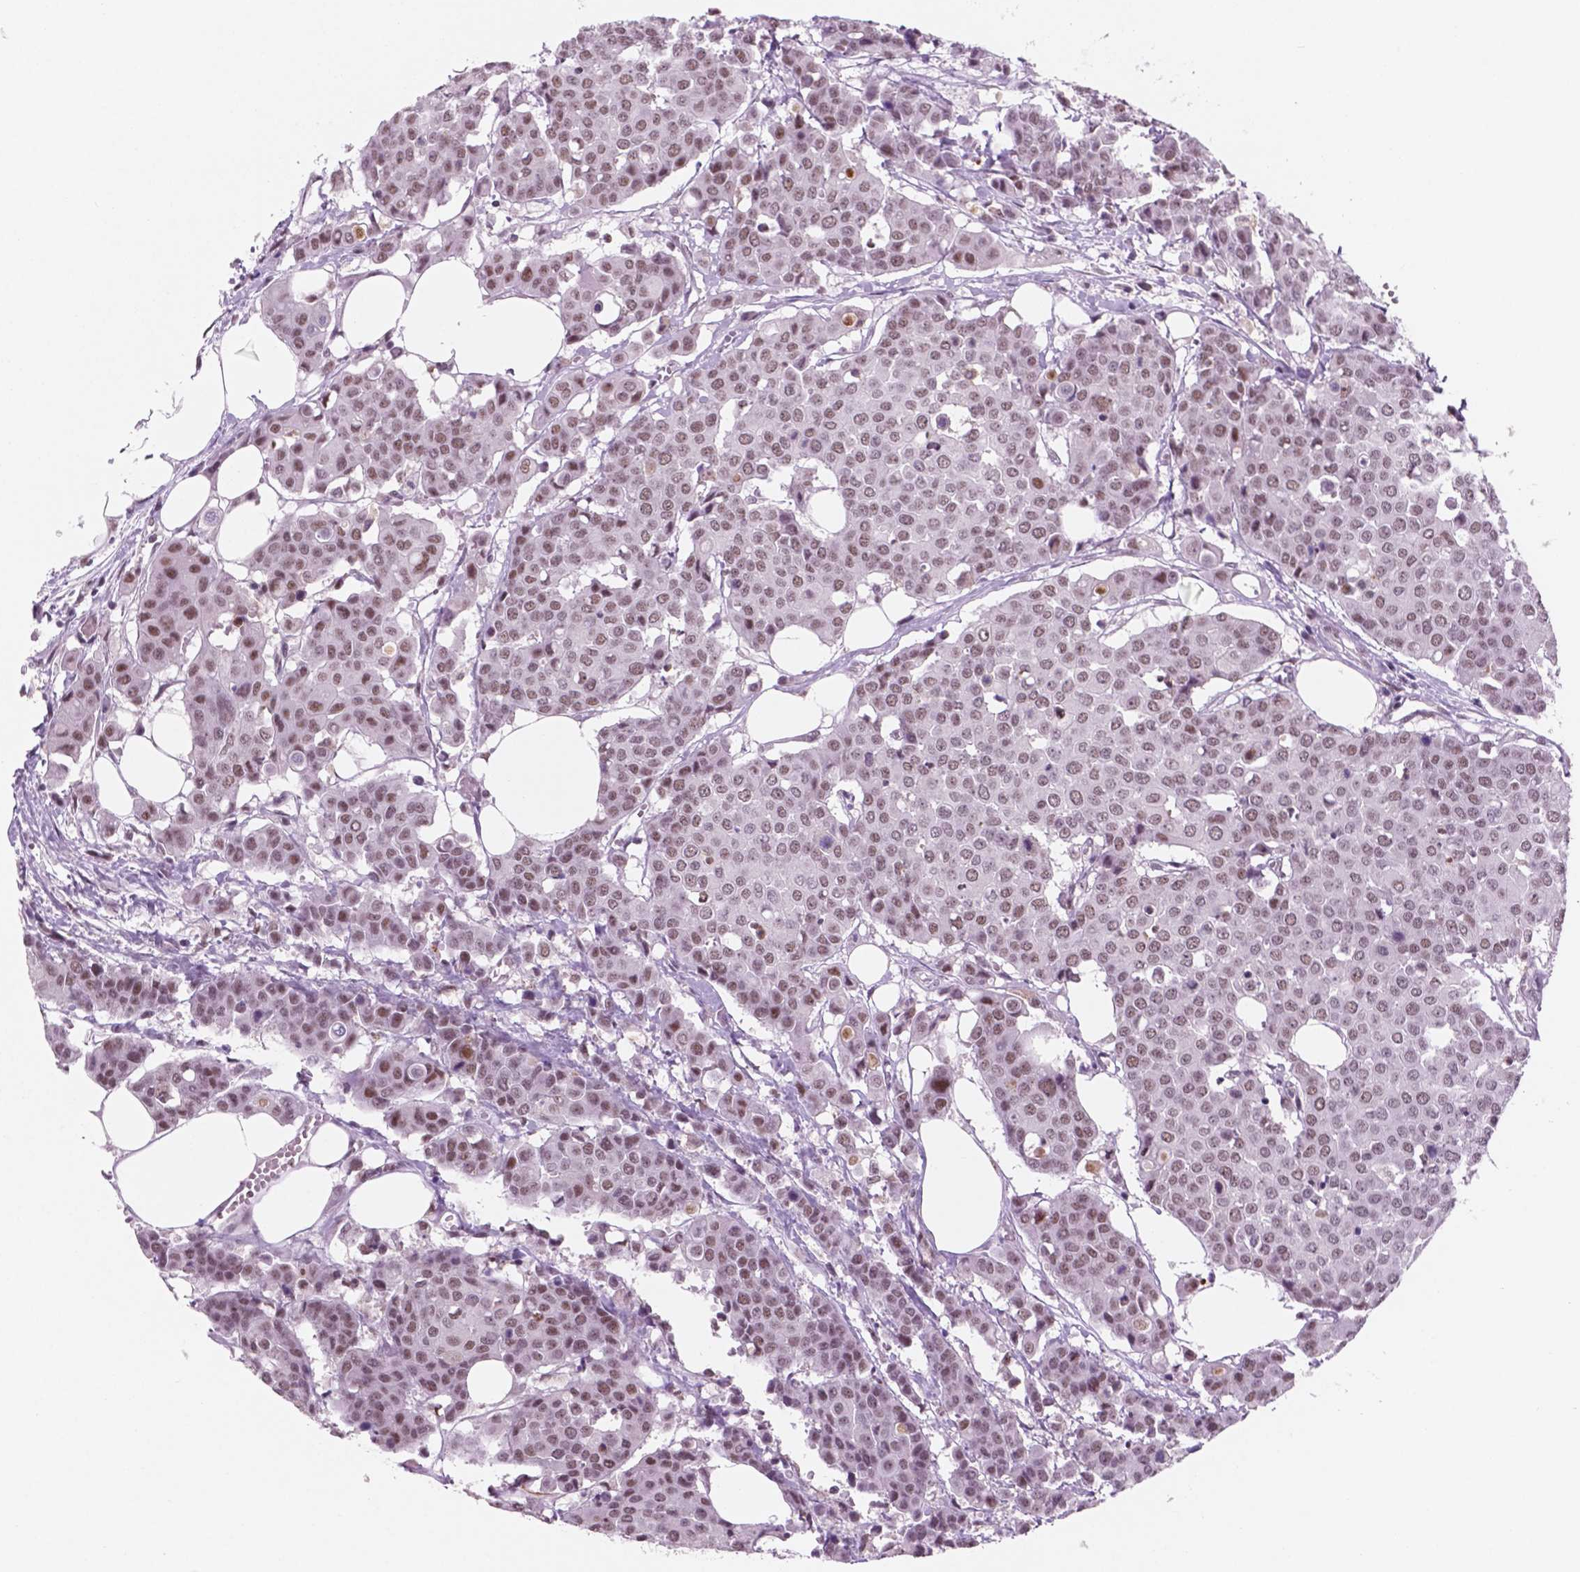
{"staining": {"intensity": "weak", "quantity": ">75%", "location": "nuclear"}, "tissue": "carcinoid", "cell_type": "Tumor cells", "image_type": "cancer", "snomed": [{"axis": "morphology", "description": "Carcinoid, malignant, NOS"}, {"axis": "topography", "description": "Colon"}], "caption": "The image reveals staining of carcinoid (malignant), revealing weak nuclear protein staining (brown color) within tumor cells. (DAB IHC with brightfield microscopy, high magnification).", "gene": "CTR9", "patient": {"sex": "male", "age": 81}}